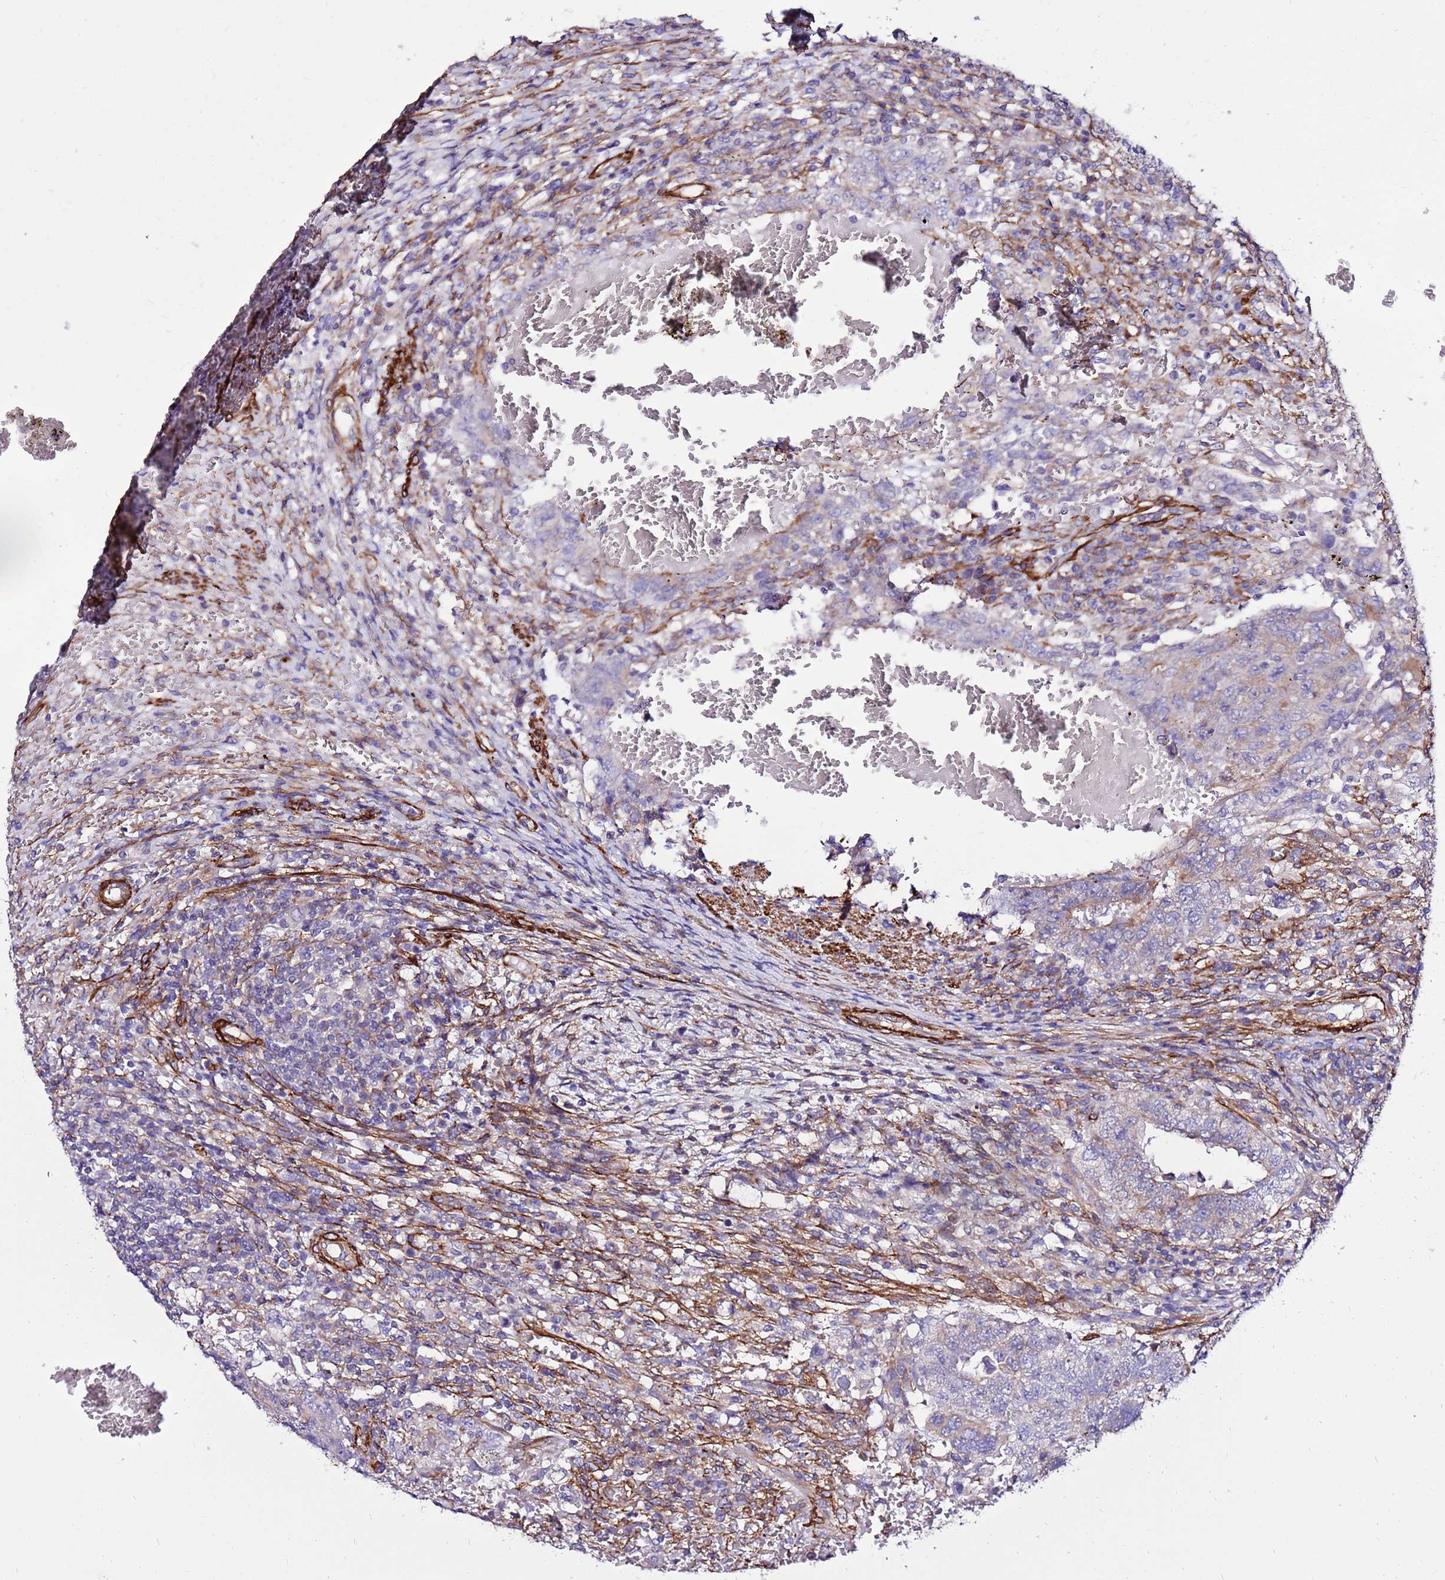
{"staining": {"intensity": "negative", "quantity": "none", "location": "none"}, "tissue": "testis cancer", "cell_type": "Tumor cells", "image_type": "cancer", "snomed": [{"axis": "morphology", "description": "Carcinoma, Embryonal, NOS"}, {"axis": "topography", "description": "Testis"}], "caption": "A high-resolution histopathology image shows immunohistochemistry (IHC) staining of embryonal carcinoma (testis), which exhibits no significant staining in tumor cells. (Immunohistochemistry (ihc), brightfield microscopy, high magnification).", "gene": "EI24", "patient": {"sex": "male", "age": 26}}